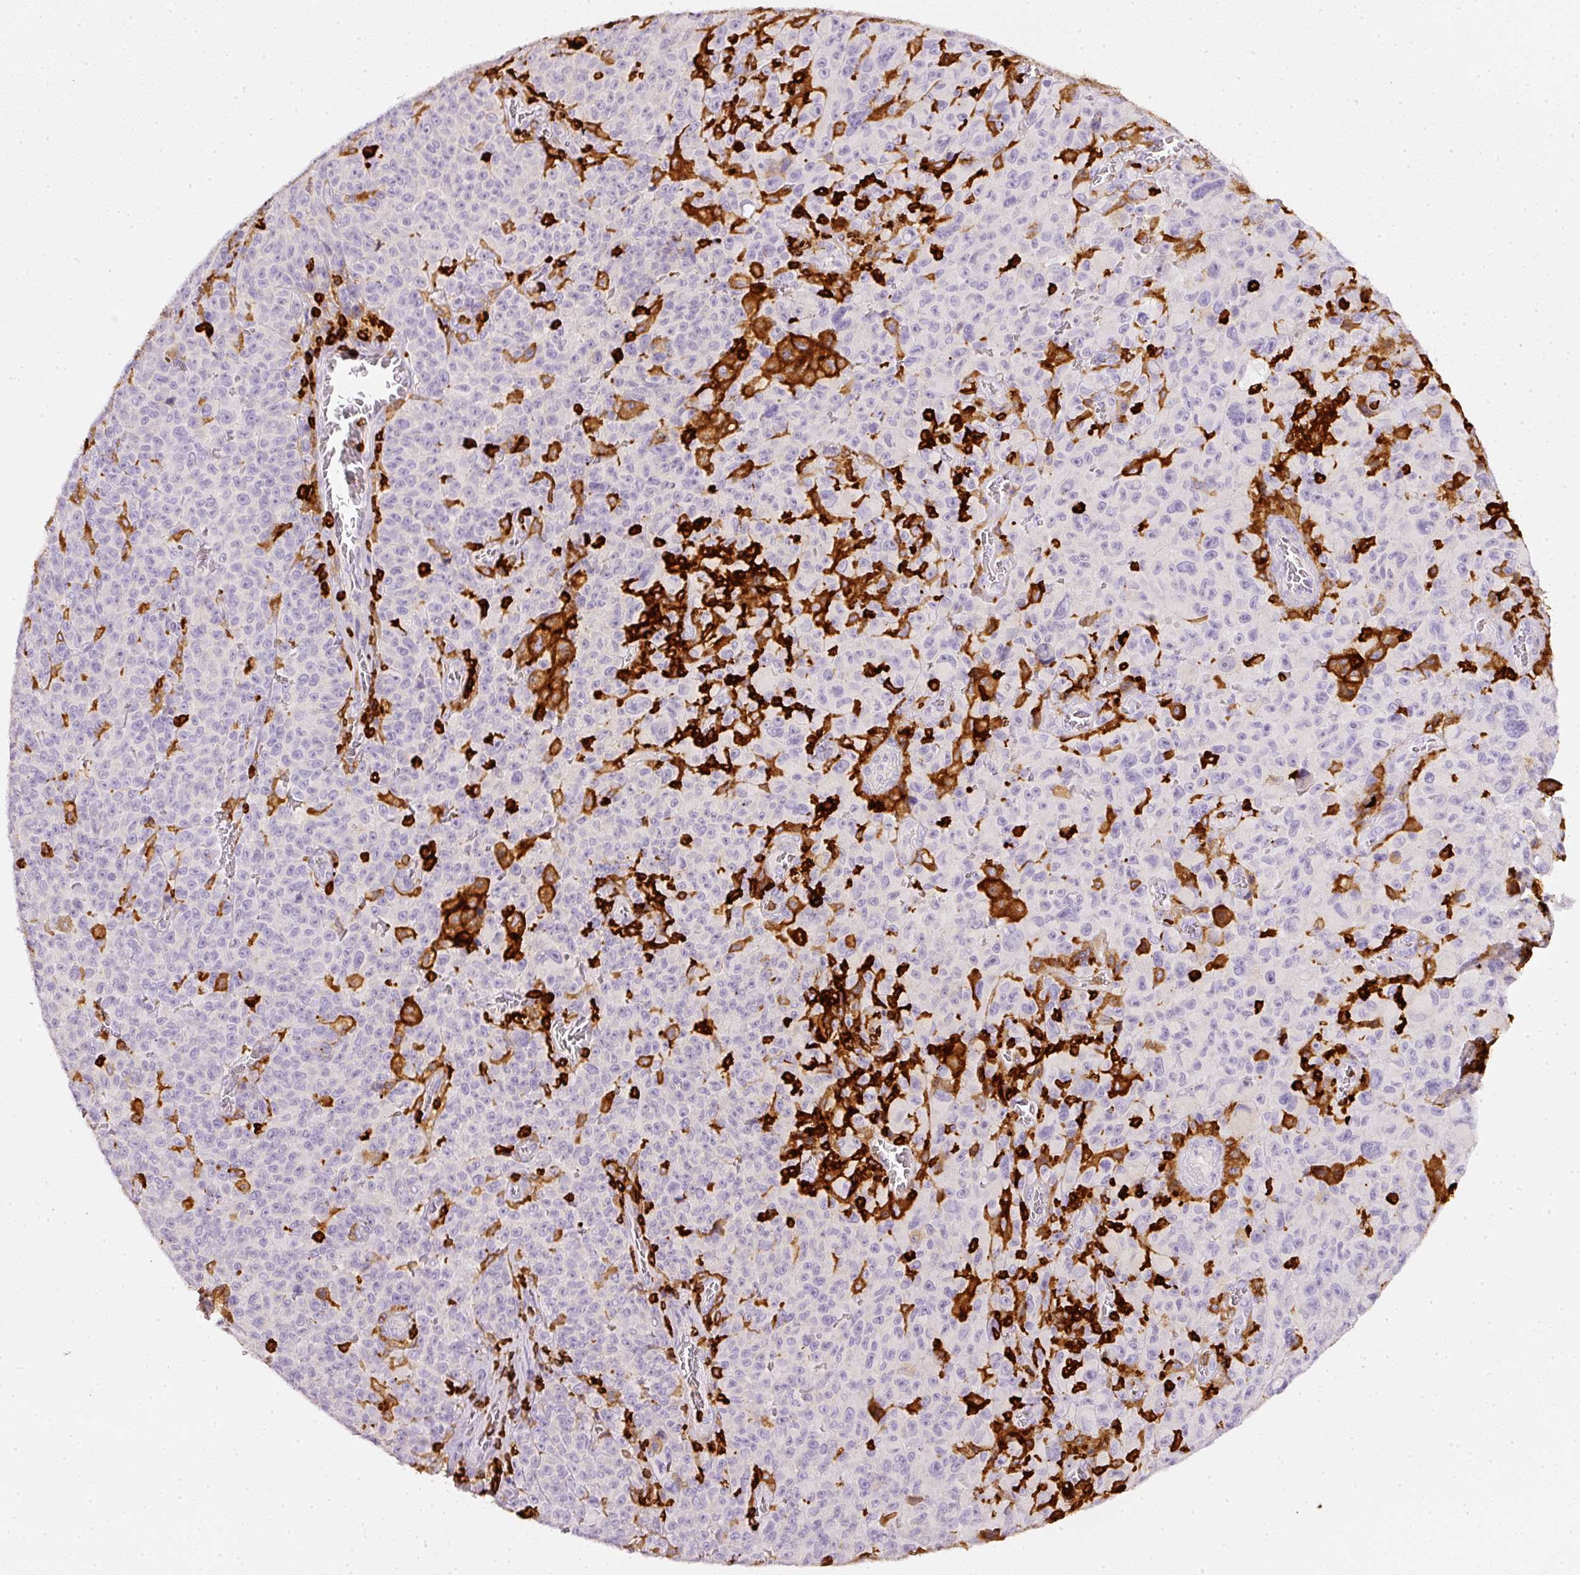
{"staining": {"intensity": "negative", "quantity": "none", "location": "none"}, "tissue": "melanoma", "cell_type": "Tumor cells", "image_type": "cancer", "snomed": [{"axis": "morphology", "description": "Malignant melanoma, NOS"}, {"axis": "topography", "description": "Skin"}], "caption": "Malignant melanoma stained for a protein using immunohistochemistry (IHC) exhibits no staining tumor cells.", "gene": "EVL", "patient": {"sex": "female", "age": 82}}